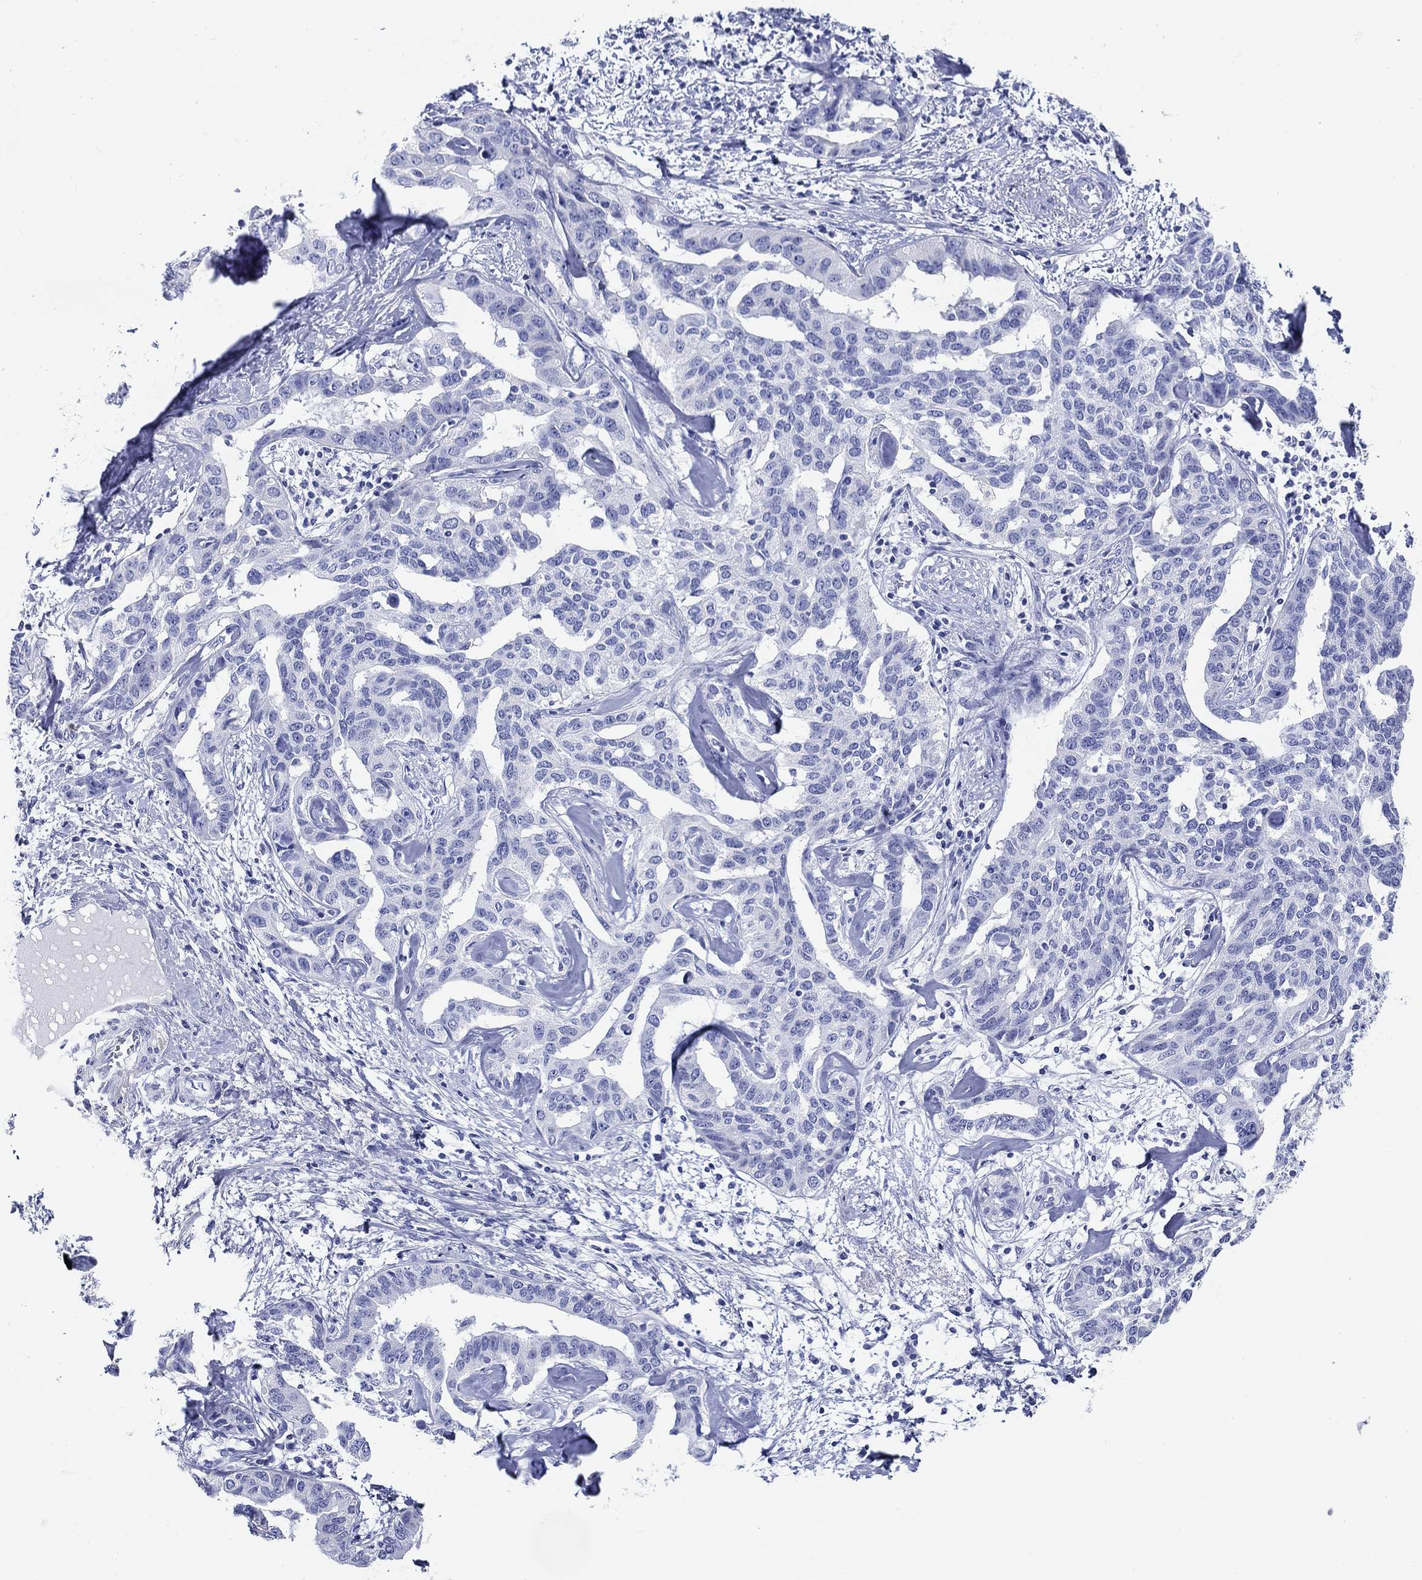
{"staining": {"intensity": "negative", "quantity": "none", "location": "none"}, "tissue": "liver cancer", "cell_type": "Tumor cells", "image_type": "cancer", "snomed": [{"axis": "morphology", "description": "Cholangiocarcinoma"}, {"axis": "topography", "description": "Liver"}], "caption": "A micrograph of human cholangiocarcinoma (liver) is negative for staining in tumor cells. (Brightfield microscopy of DAB IHC at high magnification).", "gene": "CRYGS", "patient": {"sex": "male", "age": 59}}